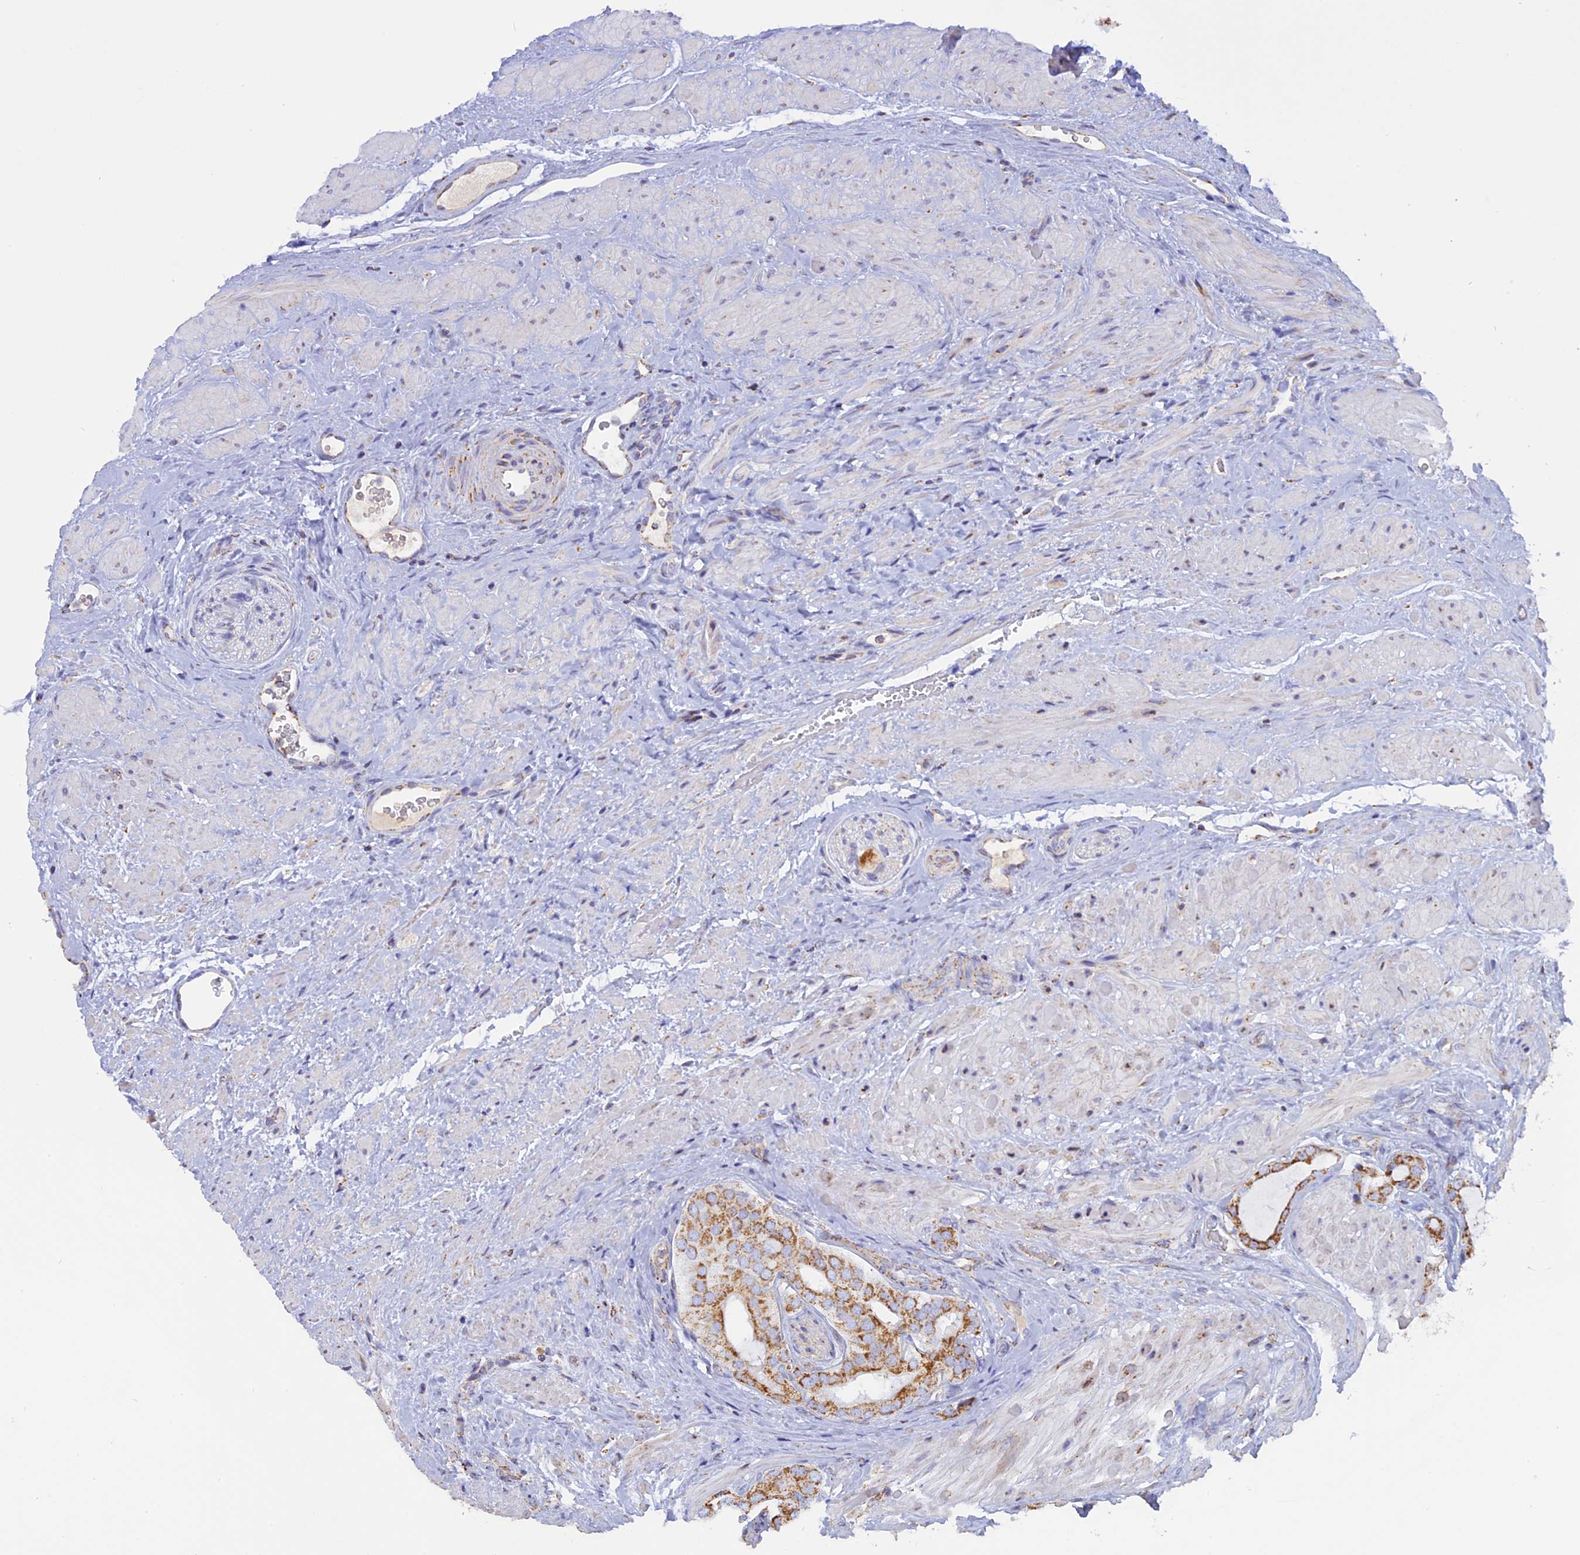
{"staining": {"intensity": "moderate", "quantity": ">75%", "location": "cytoplasmic/membranous"}, "tissue": "prostate cancer", "cell_type": "Tumor cells", "image_type": "cancer", "snomed": [{"axis": "morphology", "description": "Adenocarcinoma, Low grade"}, {"axis": "topography", "description": "Prostate"}], "caption": "Low-grade adenocarcinoma (prostate) was stained to show a protein in brown. There is medium levels of moderate cytoplasmic/membranous expression in about >75% of tumor cells.", "gene": "KCNG1", "patient": {"sex": "male", "age": 57}}